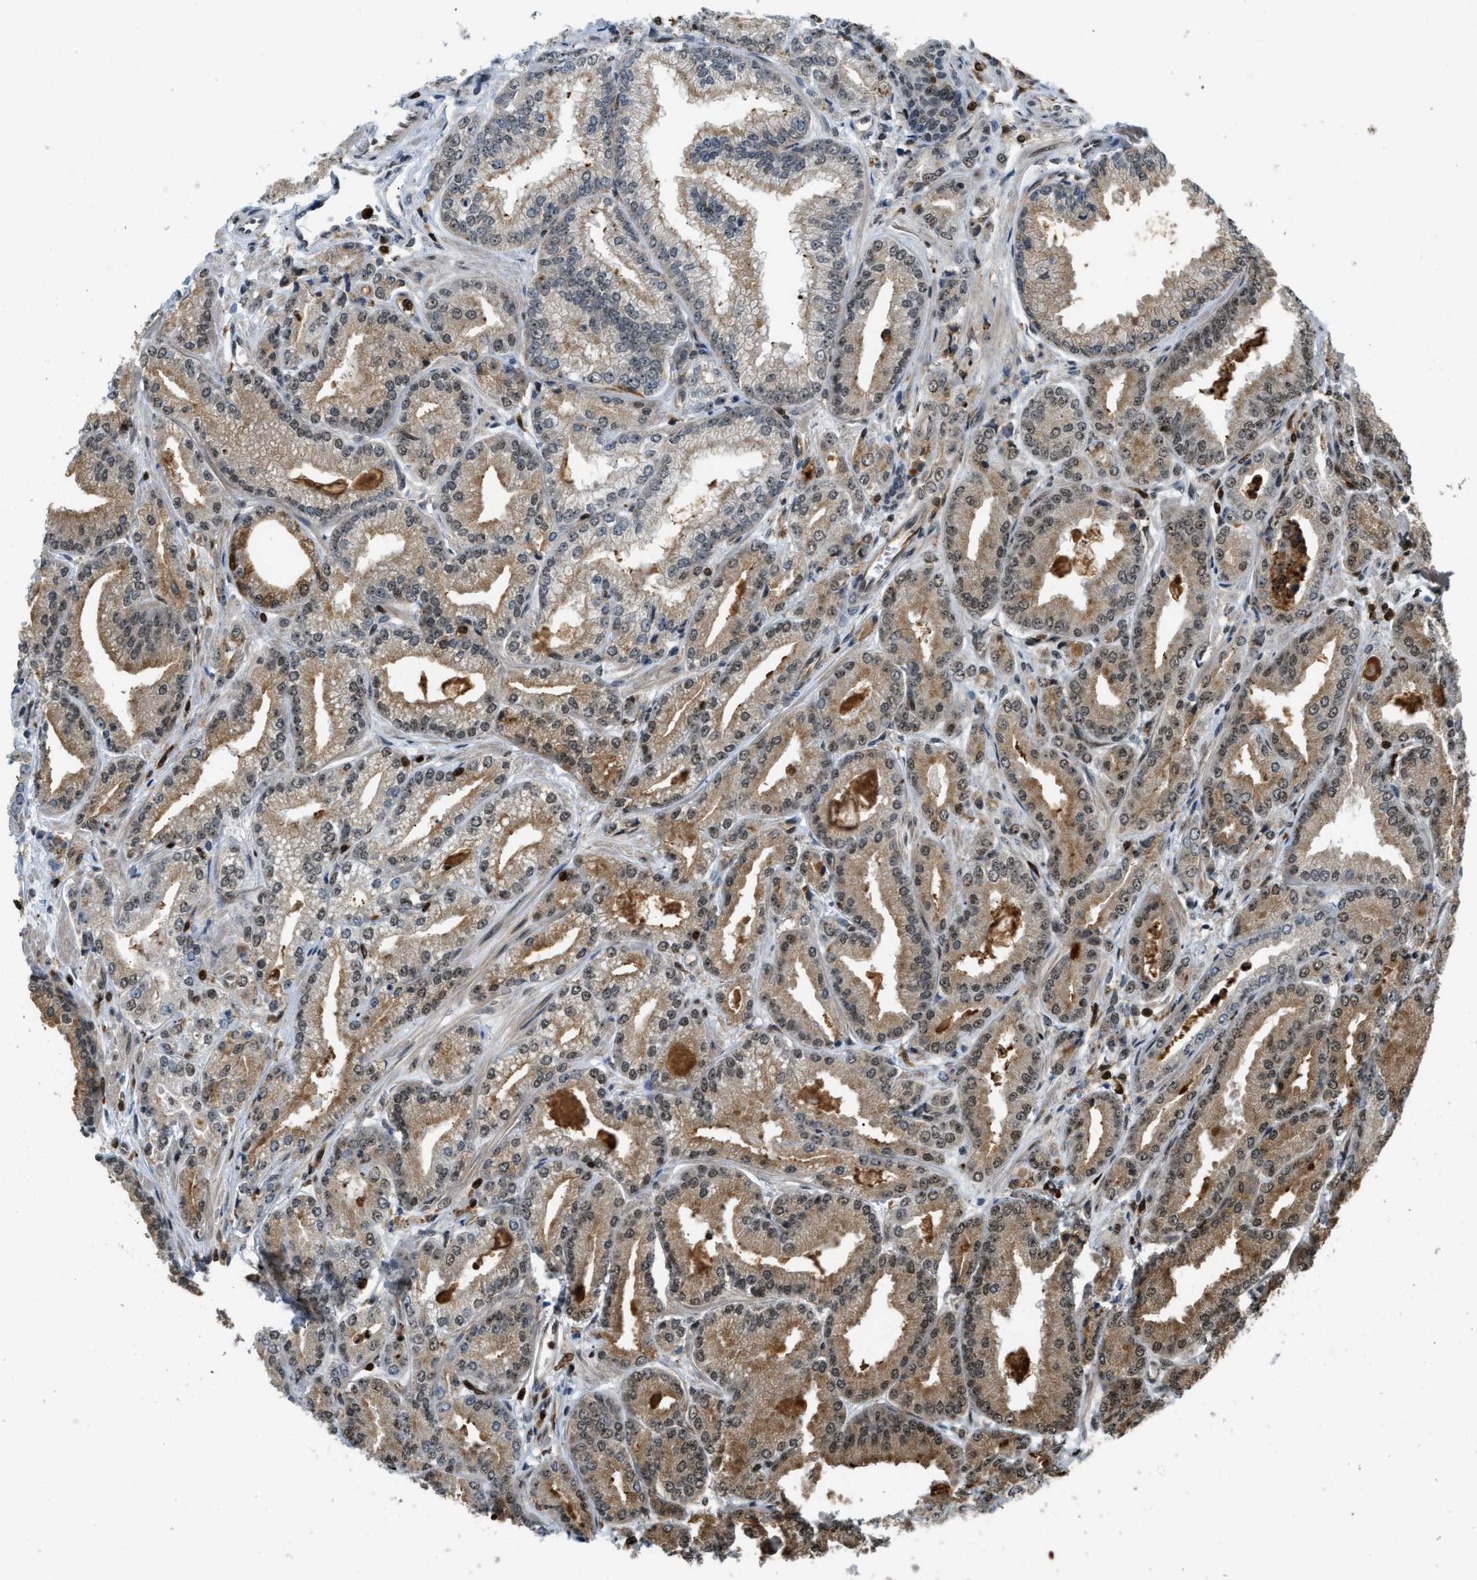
{"staining": {"intensity": "moderate", "quantity": "25%-75%", "location": "nuclear"}, "tissue": "prostate cancer", "cell_type": "Tumor cells", "image_type": "cancer", "snomed": [{"axis": "morphology", "description": "Adenocarcinoma, Low grade"}, {"axis": "topography", "description": "Prostate"}], "caption": "Protein expression analysis of human low-grade adenocarcinoma (prostate) reveals moderate nuclear staining in approximately 25%-75% of tumor cells.", "gene": "E2F1", "patient": {"sex": "male", "age": 52}}